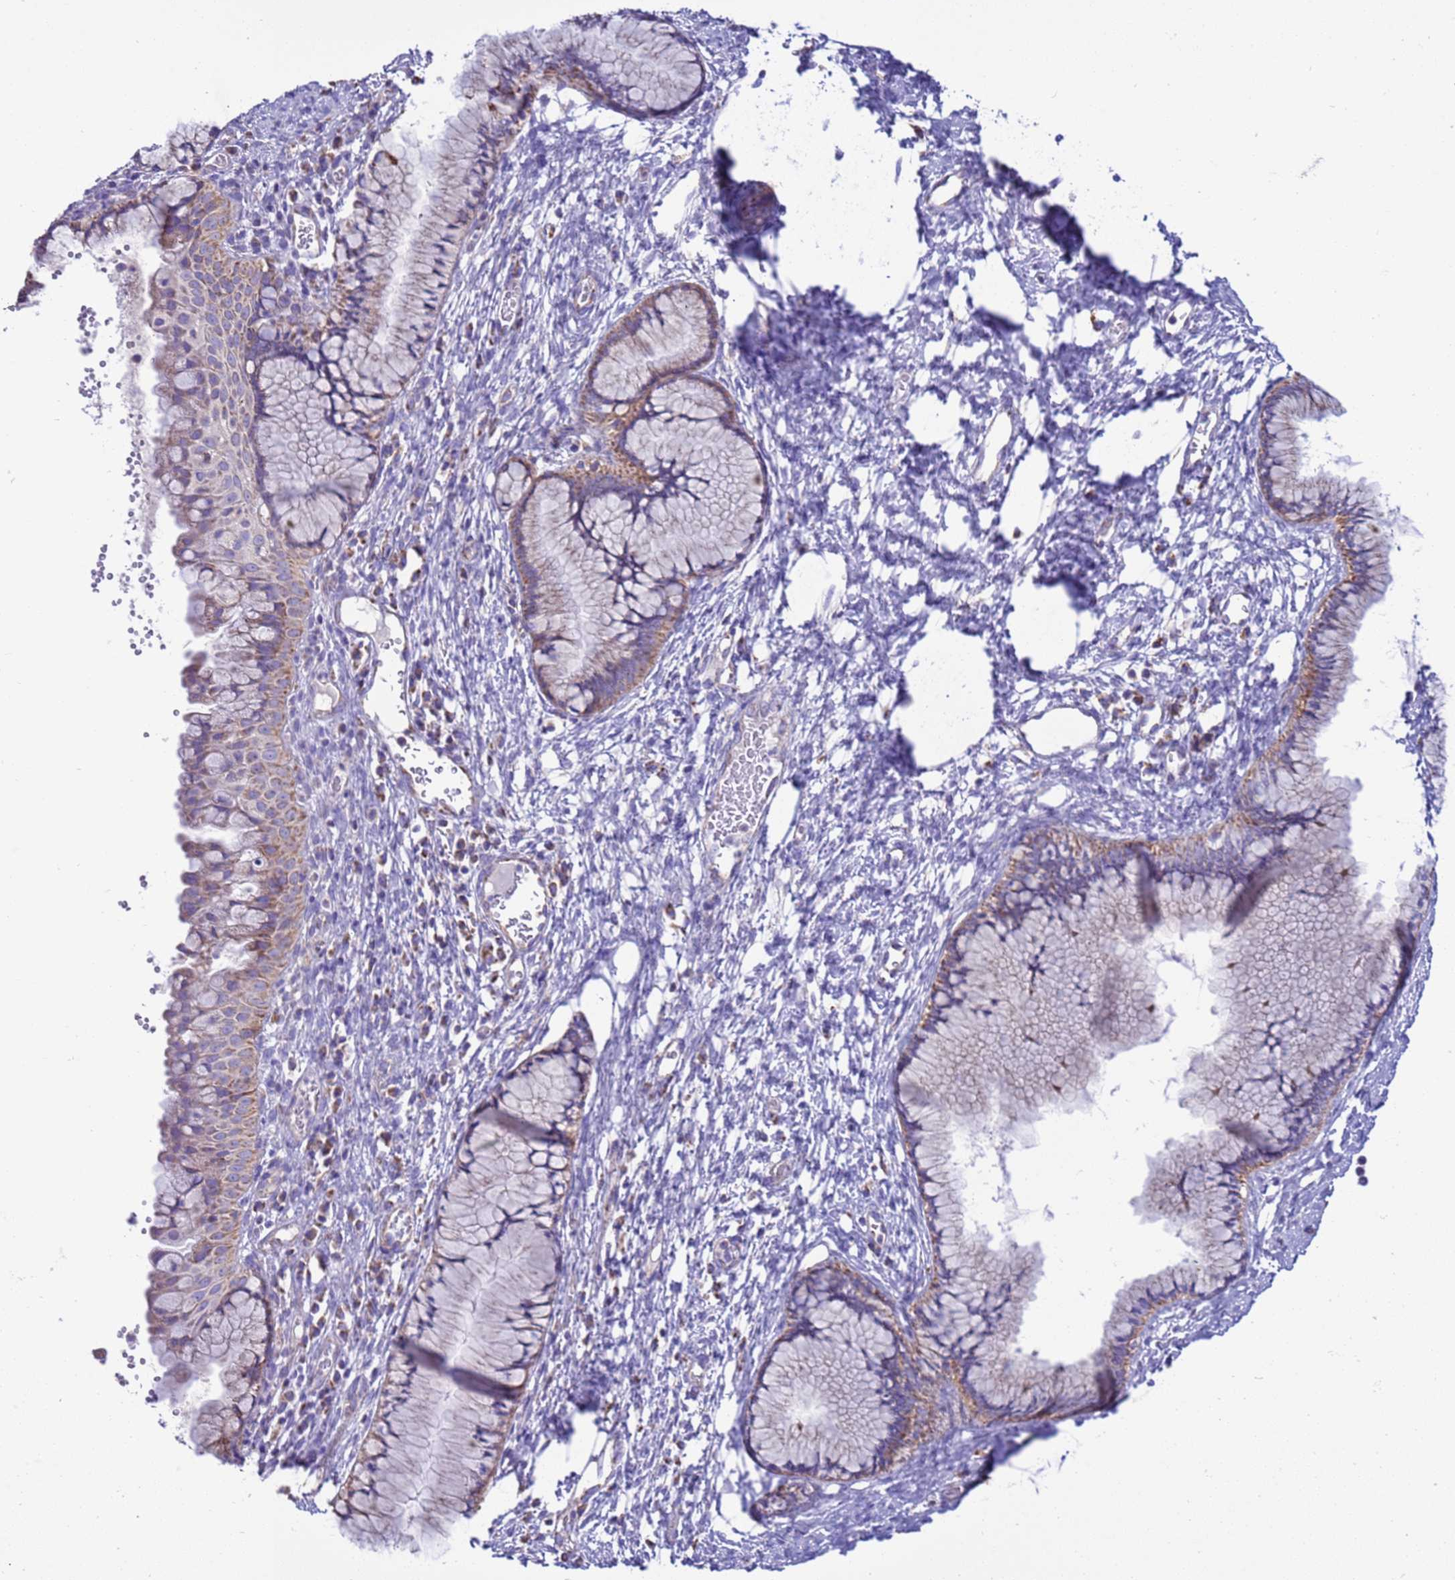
{"staining": {"intensity": "moderate", "quantity": "25%-75%", "location": "cytoplasmic/membranous"}, "tissue": "cervix", "cell_type": "Glandular cells", "image_type": "normal", "snomed": [{"axis": "morphology", "description": "Normal tissue, NOS"}, {"axis": "topography", "description": "Cervix"}], "caption": "Immunohistochemical staining of benign human cervix exhibits 25%-75% levels of moderate cytoplasmic/membranous protein expression in about 25%-75% of glandular cells.", "gene": "RNF165", "patient": {"sex": "female", "age": 42}}